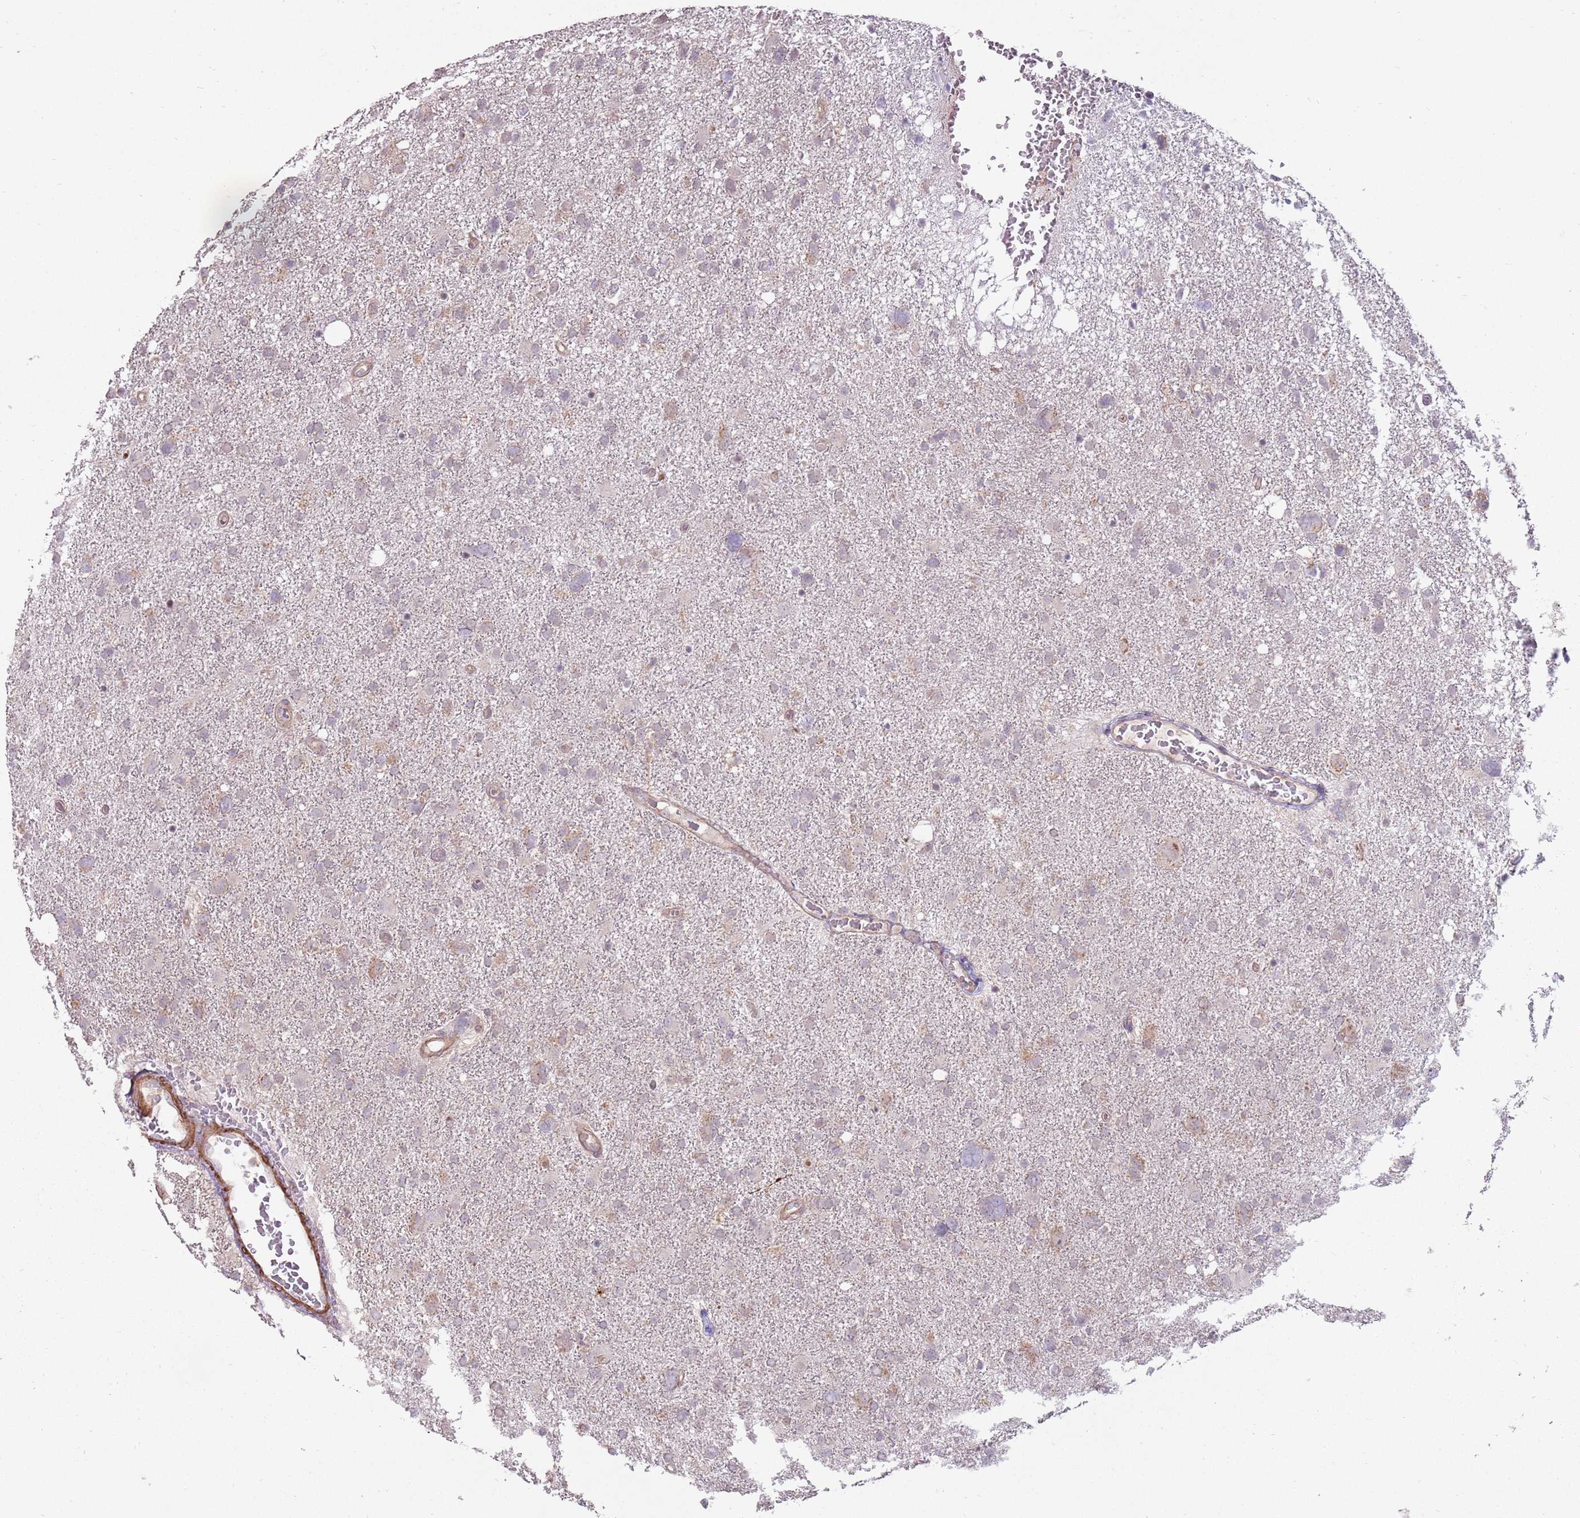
{"staining": {"intensity": "weak", "quantity": "<25%", "location": "cytoplasmic/membranous"}, "tissue": "glioma", "cell_type": "Tumor cells", "image_type": "cancer", "snomed": [{"axis": "morphology", "description": "Glioma, malignant, High grade"}, {"axis": "topography", "description": "Brain"}], "caption": "Tumor cells show no significant protein expression in glioma.", "gene": "SPATA31D1", "patient": {"sex": "male", "age": 61}}